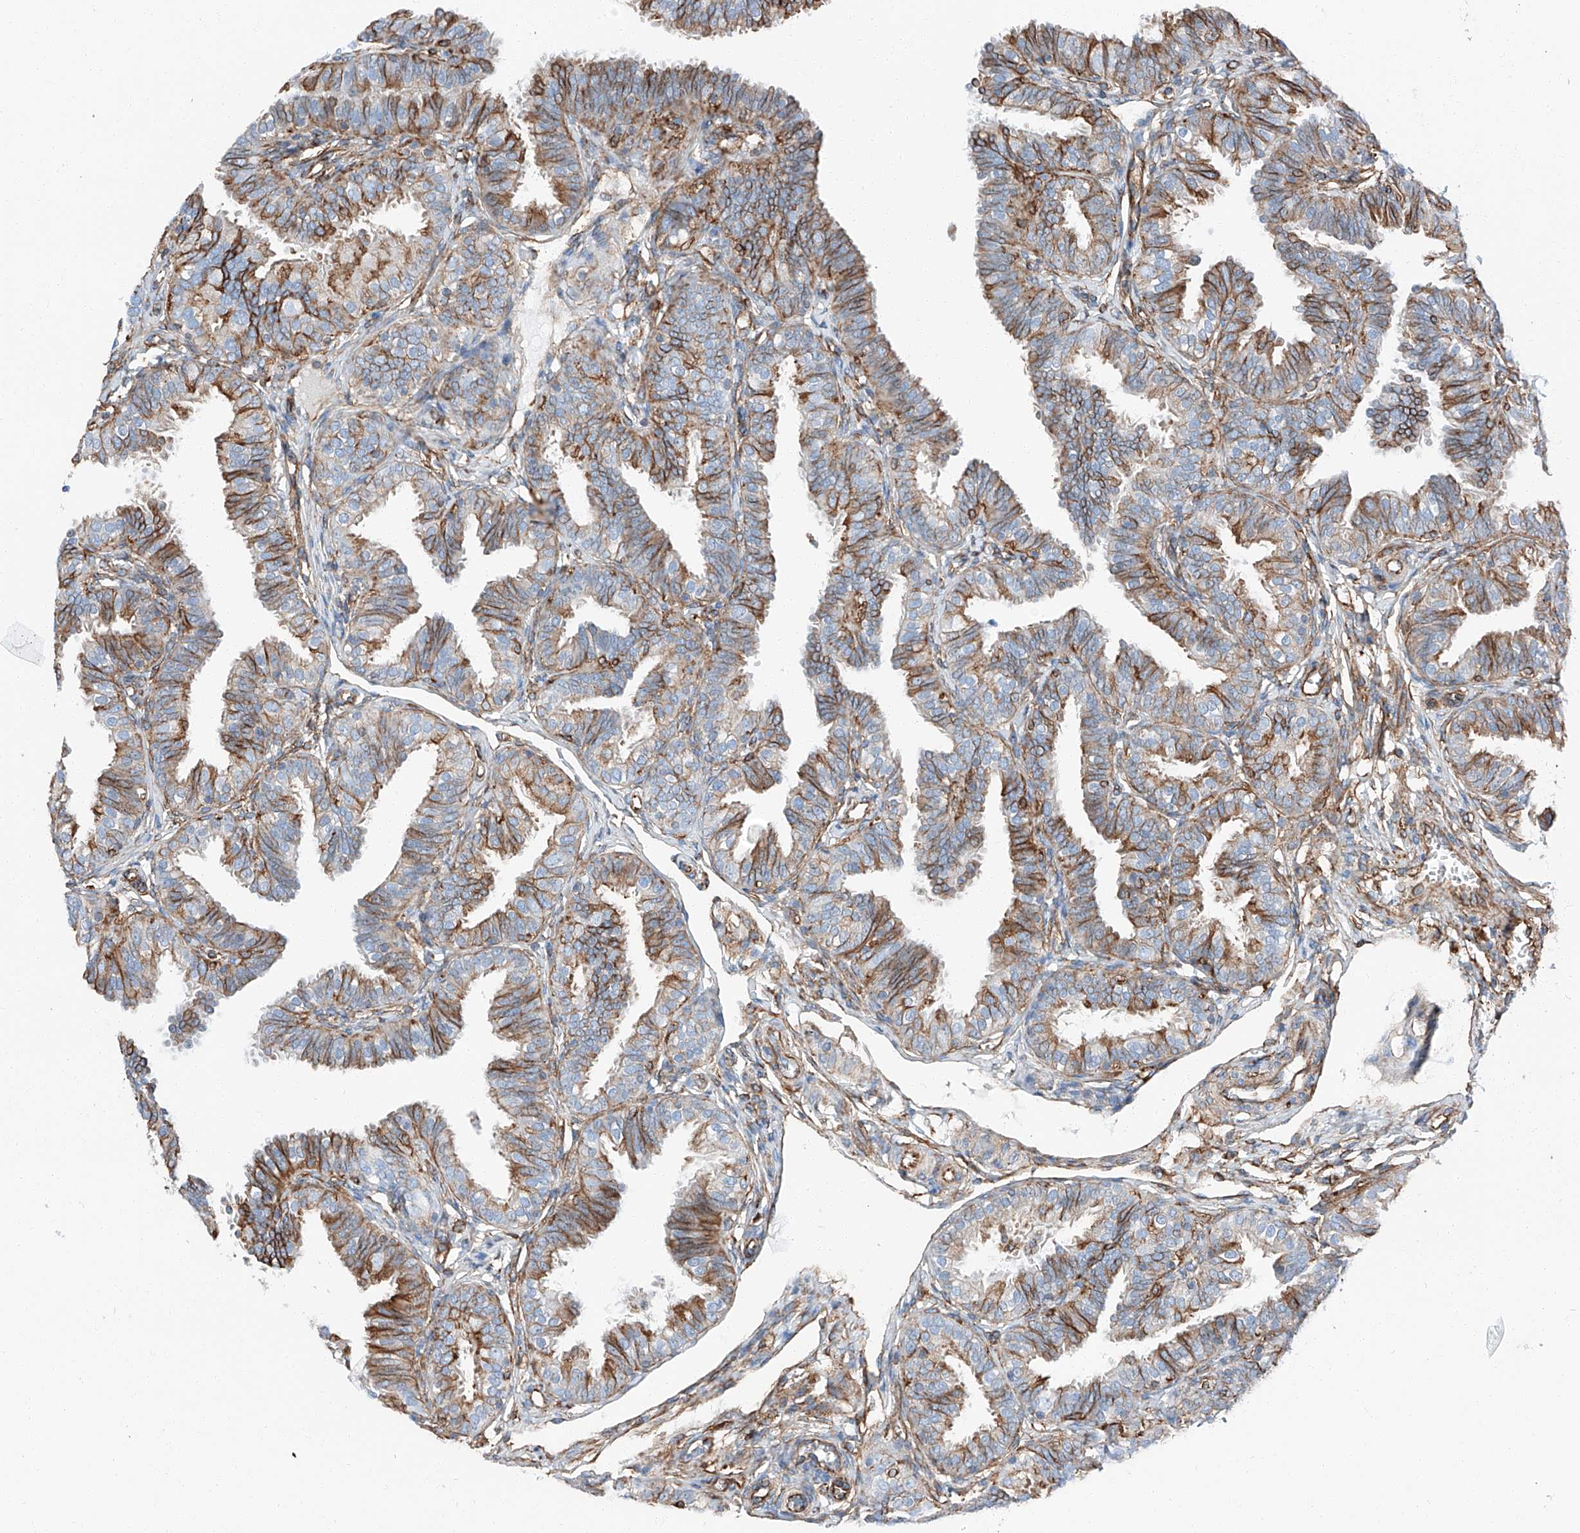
{"staining": {"intensity": "moderate", "quantity": "25%-75%", "location": "cytoplasmic/membranous"}, "tissue": "fallopian tube", "cell_type": "Glandular cells", "image_type": "normal", "snomed": [{"axis": "morphology", "description": "Normal tissue, NOS"}, {"axis": "topography", "description": "Fallopian tube"}], "caption": "Immunohistochemistry (IHC) micrograph of normal fallopian tube: fallopian tube stained using IHC reveals medium levels of moderate protein expression localized specifically in the cytoplasmic/membranous of glandular cells, appearing as a cytoplasmic/membranous brown color.", "gene": "ZNF804A", "patient": {"sex": "female", "age": 35}}